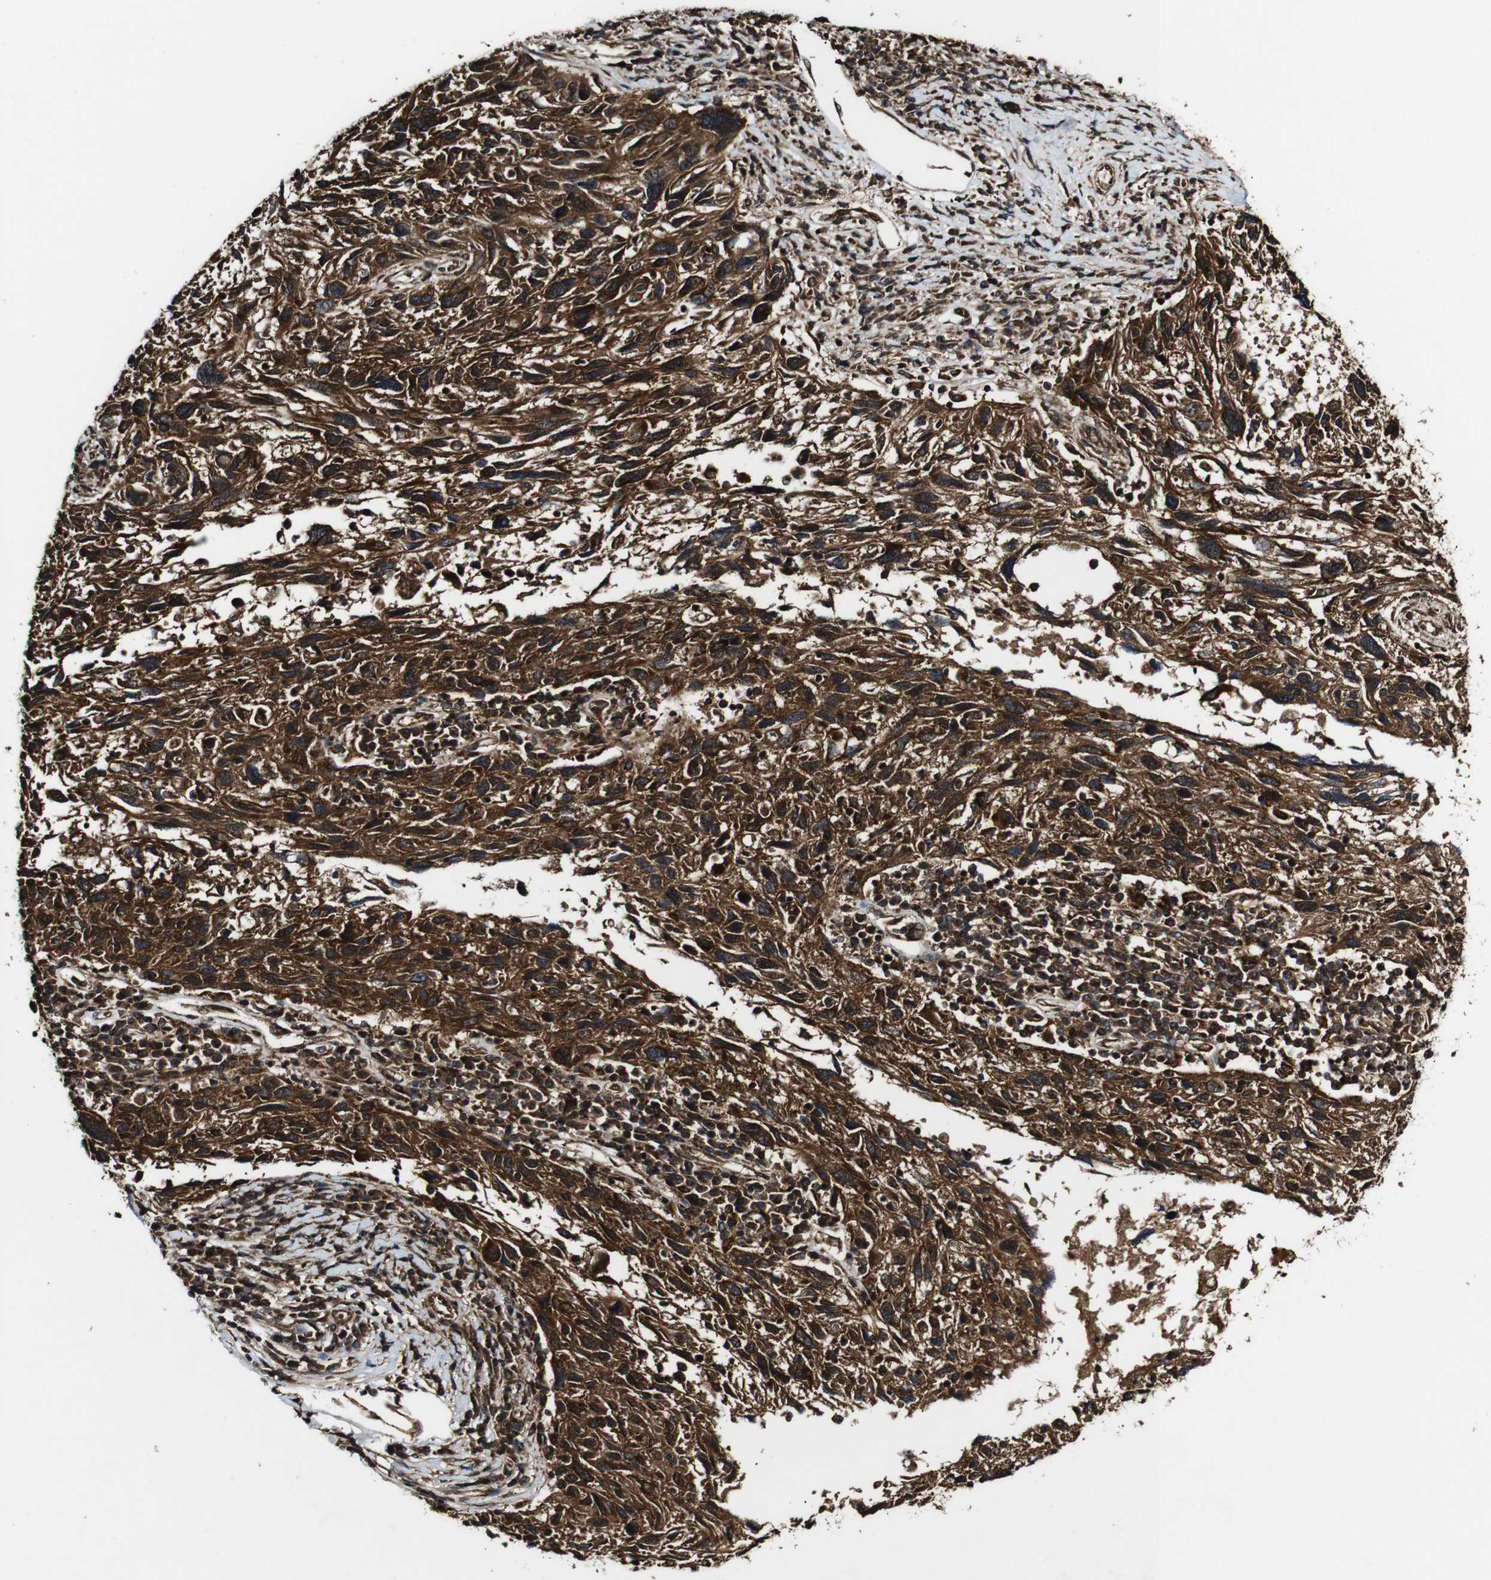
{"staining": {"intensity": "strong", "quantity": ">75%", "location": "cytoplasmic/membranous"}, "tissue": "melanoma", "cell_type": "Tumor cells", "image_type": "cancer", "snomed": [{"axis": "morphology", "description": "Malignant melanoma, NOS"}, {"axis": "topography", "description": "Skin"}], "caption": "Immunohistochemistry (IHC) of melanoma exhibits high levels of strong cytoplasmic/membranous positivity in about >75% of tumor cells.", "gene": "BTN3A3", "patient": {"sex": "female", "age": 82}}